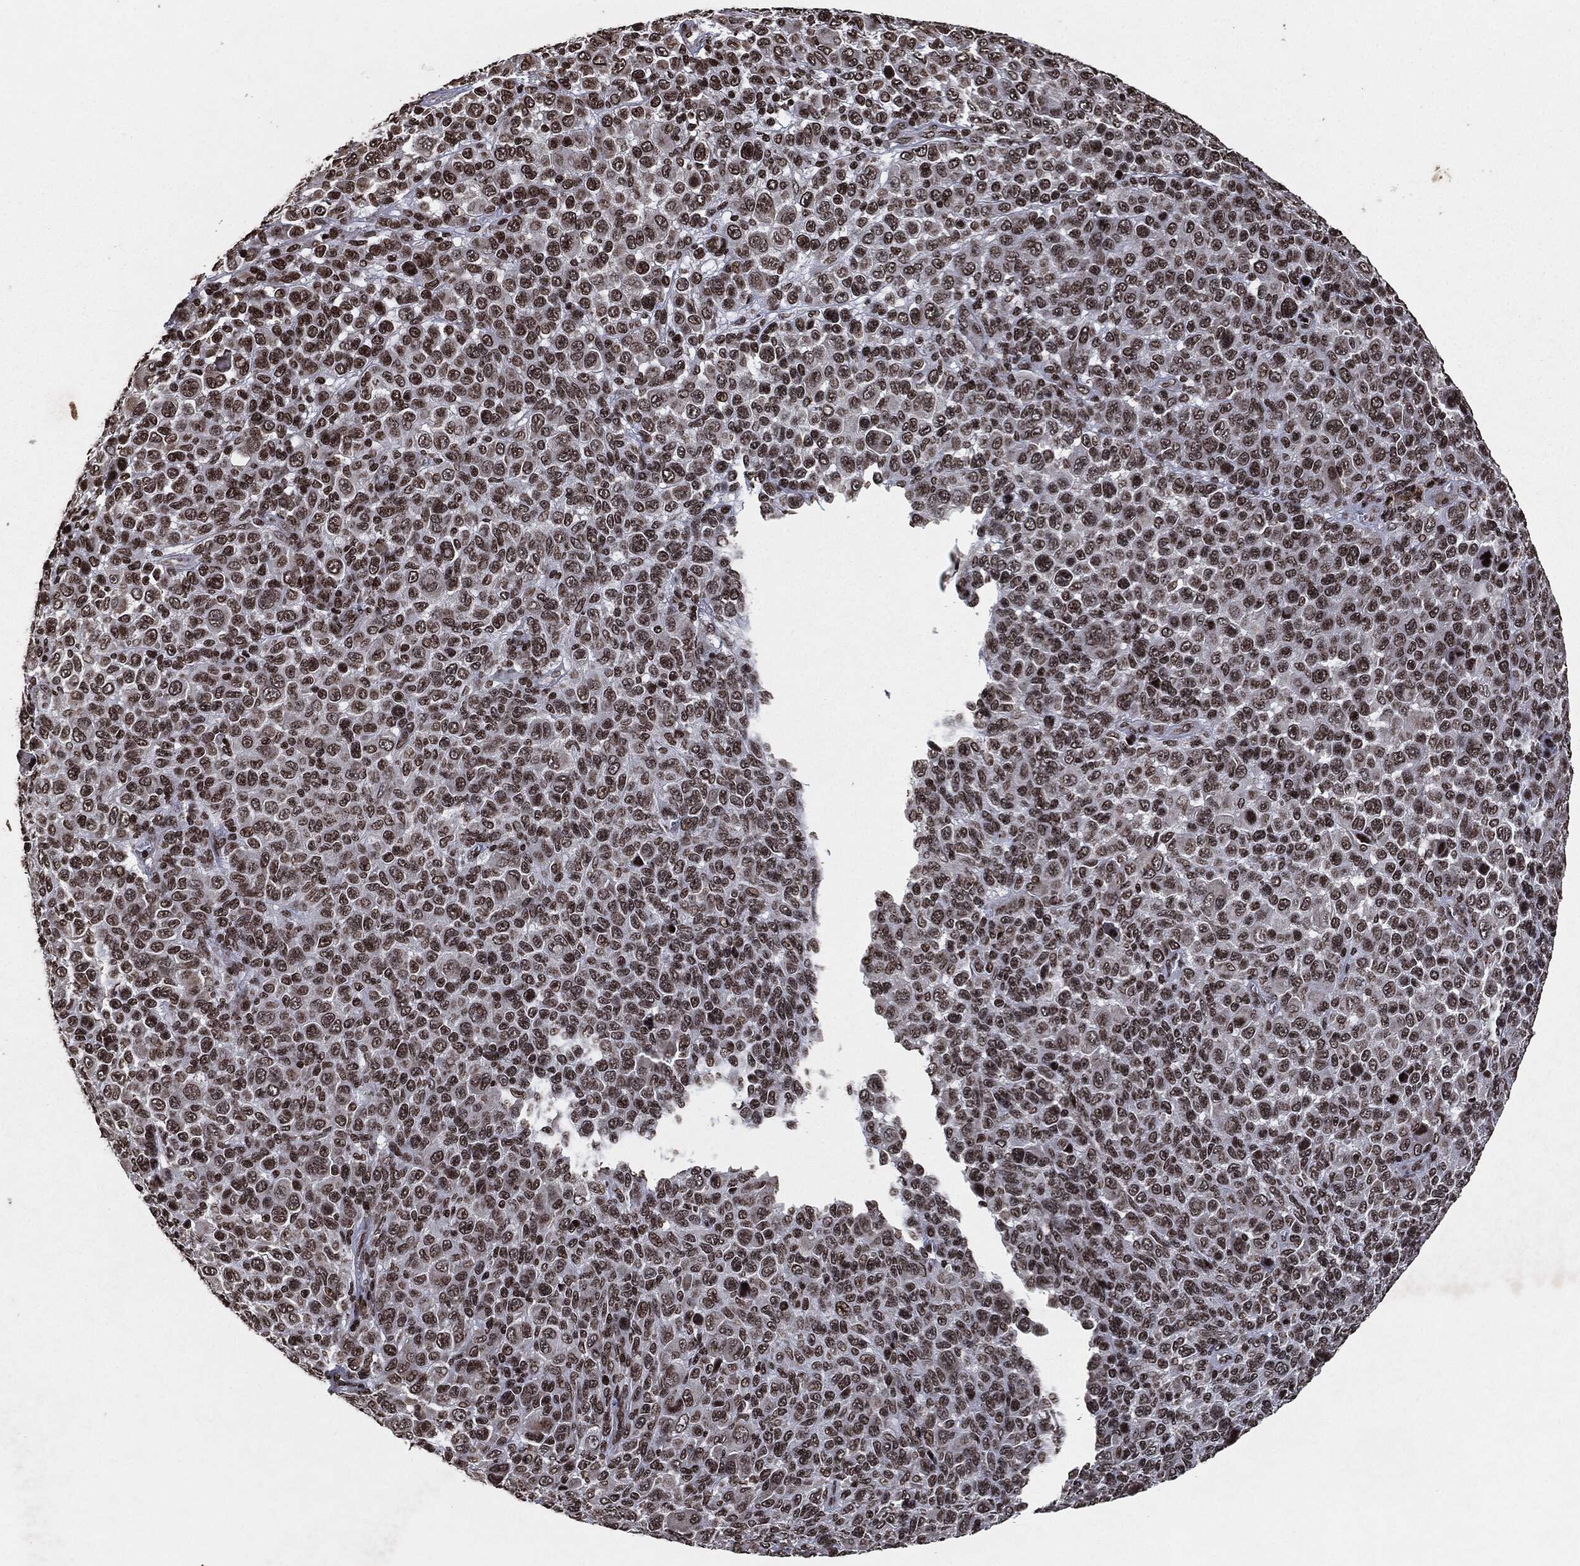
{"staining": {"intensity": "moderate", "quantity": ">75%", "location": "nuclear"}, "tissue": "melanoma", "cell_type": "Tumor cells", "image_type": "cancer", "snomed": [{"axis": "morphology", "description": "Malignant melanoma, NOS"}, {"axis": "topography", "description": "Skin"}], "caption": "Immunohistochemistry of melanoma displays medium levels of moderate nuclear expression in about >75% of tumor cells.", "gene": "JUN", "patient": {"sex": "female", "age": 57}}